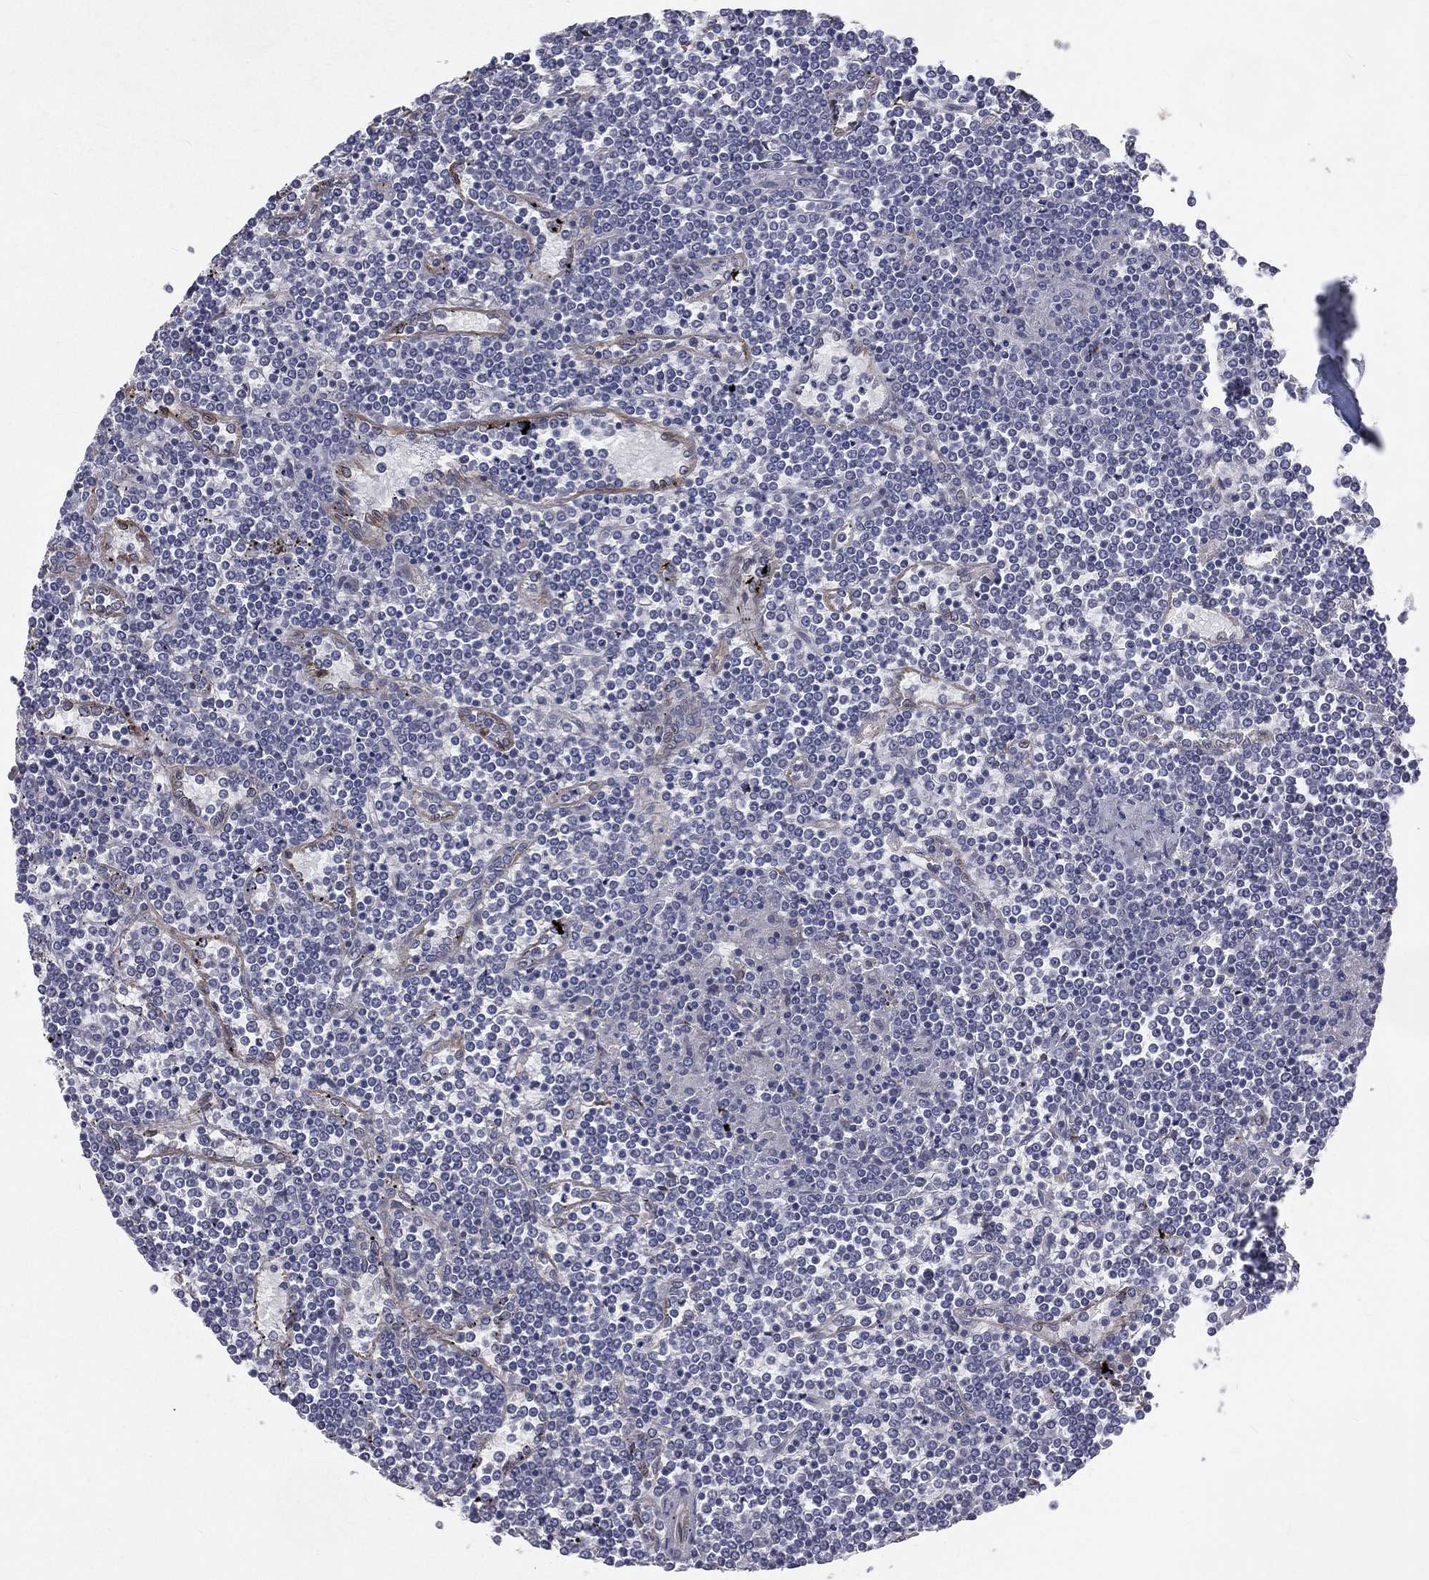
{"staining": {"intensity": "negative", "quantity": "none", "location": "none"}, "tissue": "lymphoma", "cell_type": "Tumor cells", "image_type": "cancer", "snomed": [{"axis": "morphology", "description": "Malignant lymphoma, non-Hodgkin's type, Low grade"}, {"axis": "topography", "description": "Spleen"}], "caption": "IHC image of malignant lymphoma, non-Hodgkin's type (low-grade) stained for a protein (brown), which exhibits no staining in tumor cells.", "gene": "PGRMC1", "patient": {"sex": "female", "age": 19}}